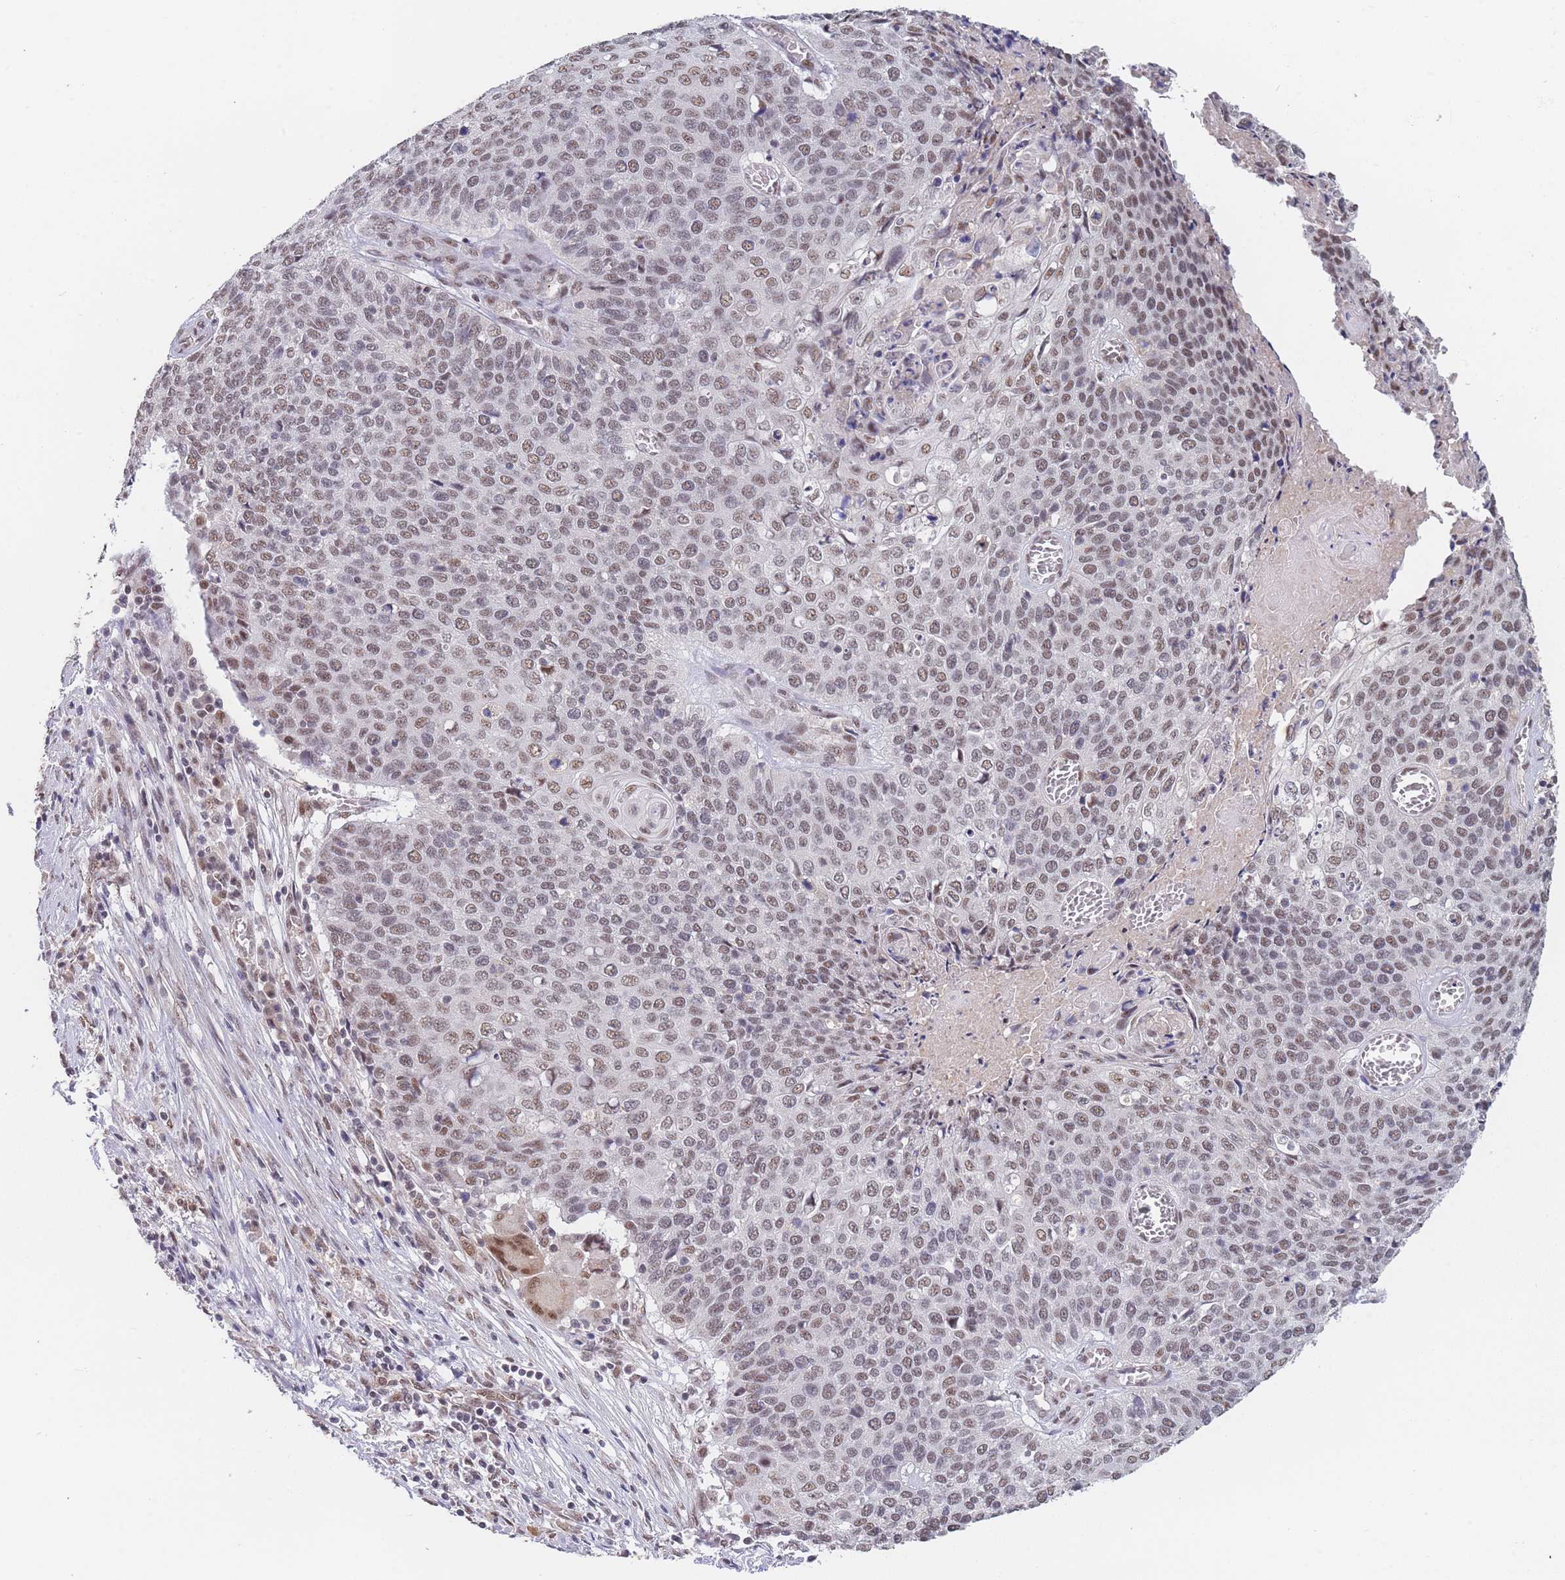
{"staining": {"intensity": "weak", "quantity": ">75%", "location": "nuclear"}, "tissue": "cervical cancer", "cell_type": "Tumor cells", "image_type": "cancer", "snomed": [{"axis": "morphology", "description": "Squamous cell carcinoma, NOS"}, {"axis": "topography", "description": "Cervix"}], "caption": "Immunohistochemical staining of human cervical cancer displays low levels of weak nuclear protein staining in about >75% of tumor cells.", "gene": "SNRPA1", "patient": {"sex": "female", "age": 39}}